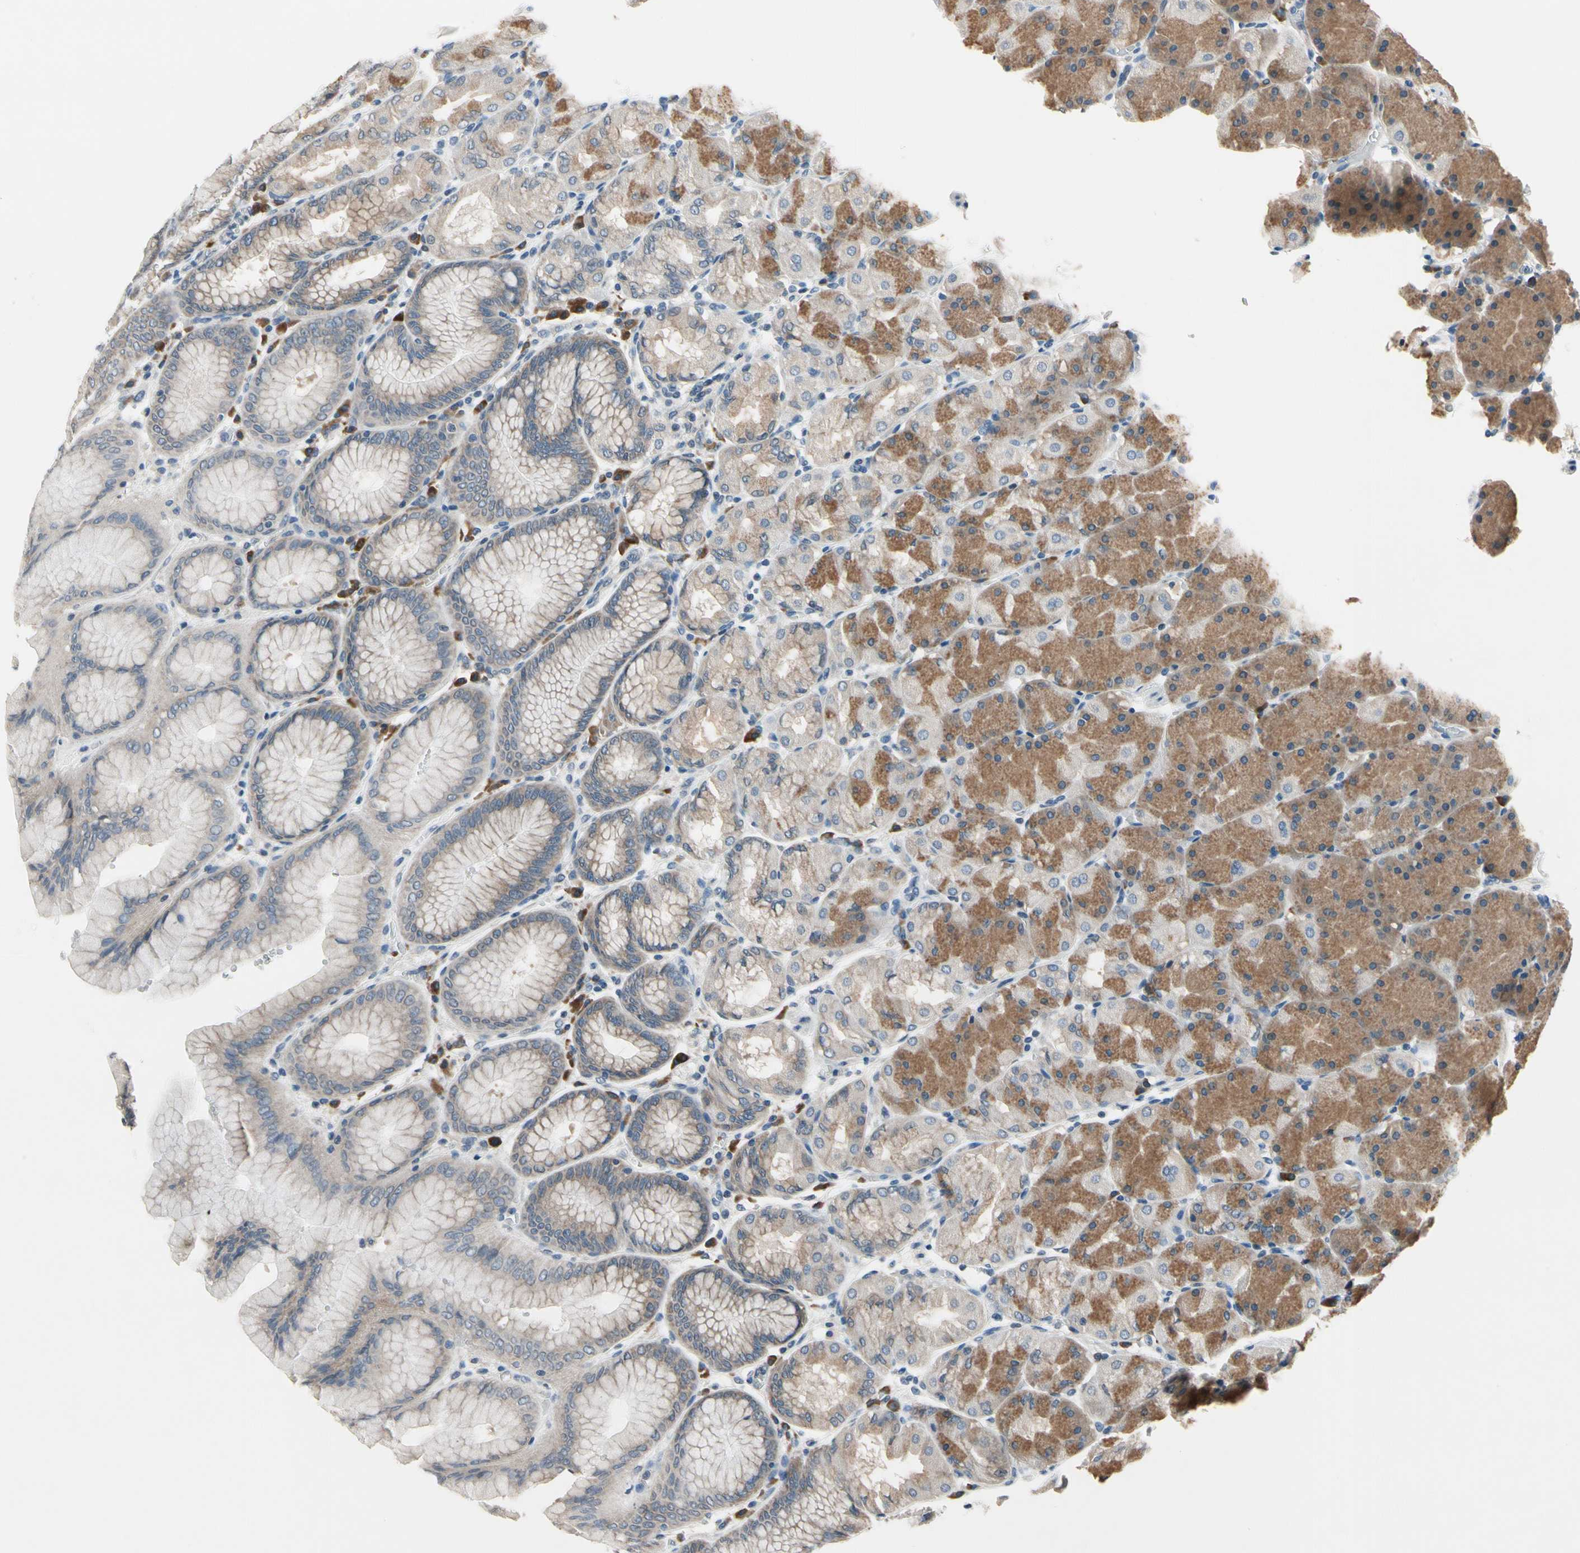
{"staining": {"intensity": "moderate", "quantity": "25%-75%", "location": "cytoplasmic/membranous"}, "tissue": "stomach", "cell_type": "Glandular cells", "image_type": "normal", "snomed": [{"axis": "morphology", "description": "Normal tissue, NOS"}, {"axis": "topography", "description": "Stomach, upper"}, {"axis": "topography", "description": "Stomach"}], "caption": "The immunohistochemical stain highlights moderate cytoplasmic/membranous staining in glandular cells of benign stomach.", "gene": "SELENOK", "patient": {"sex": "male", "age": 76}}